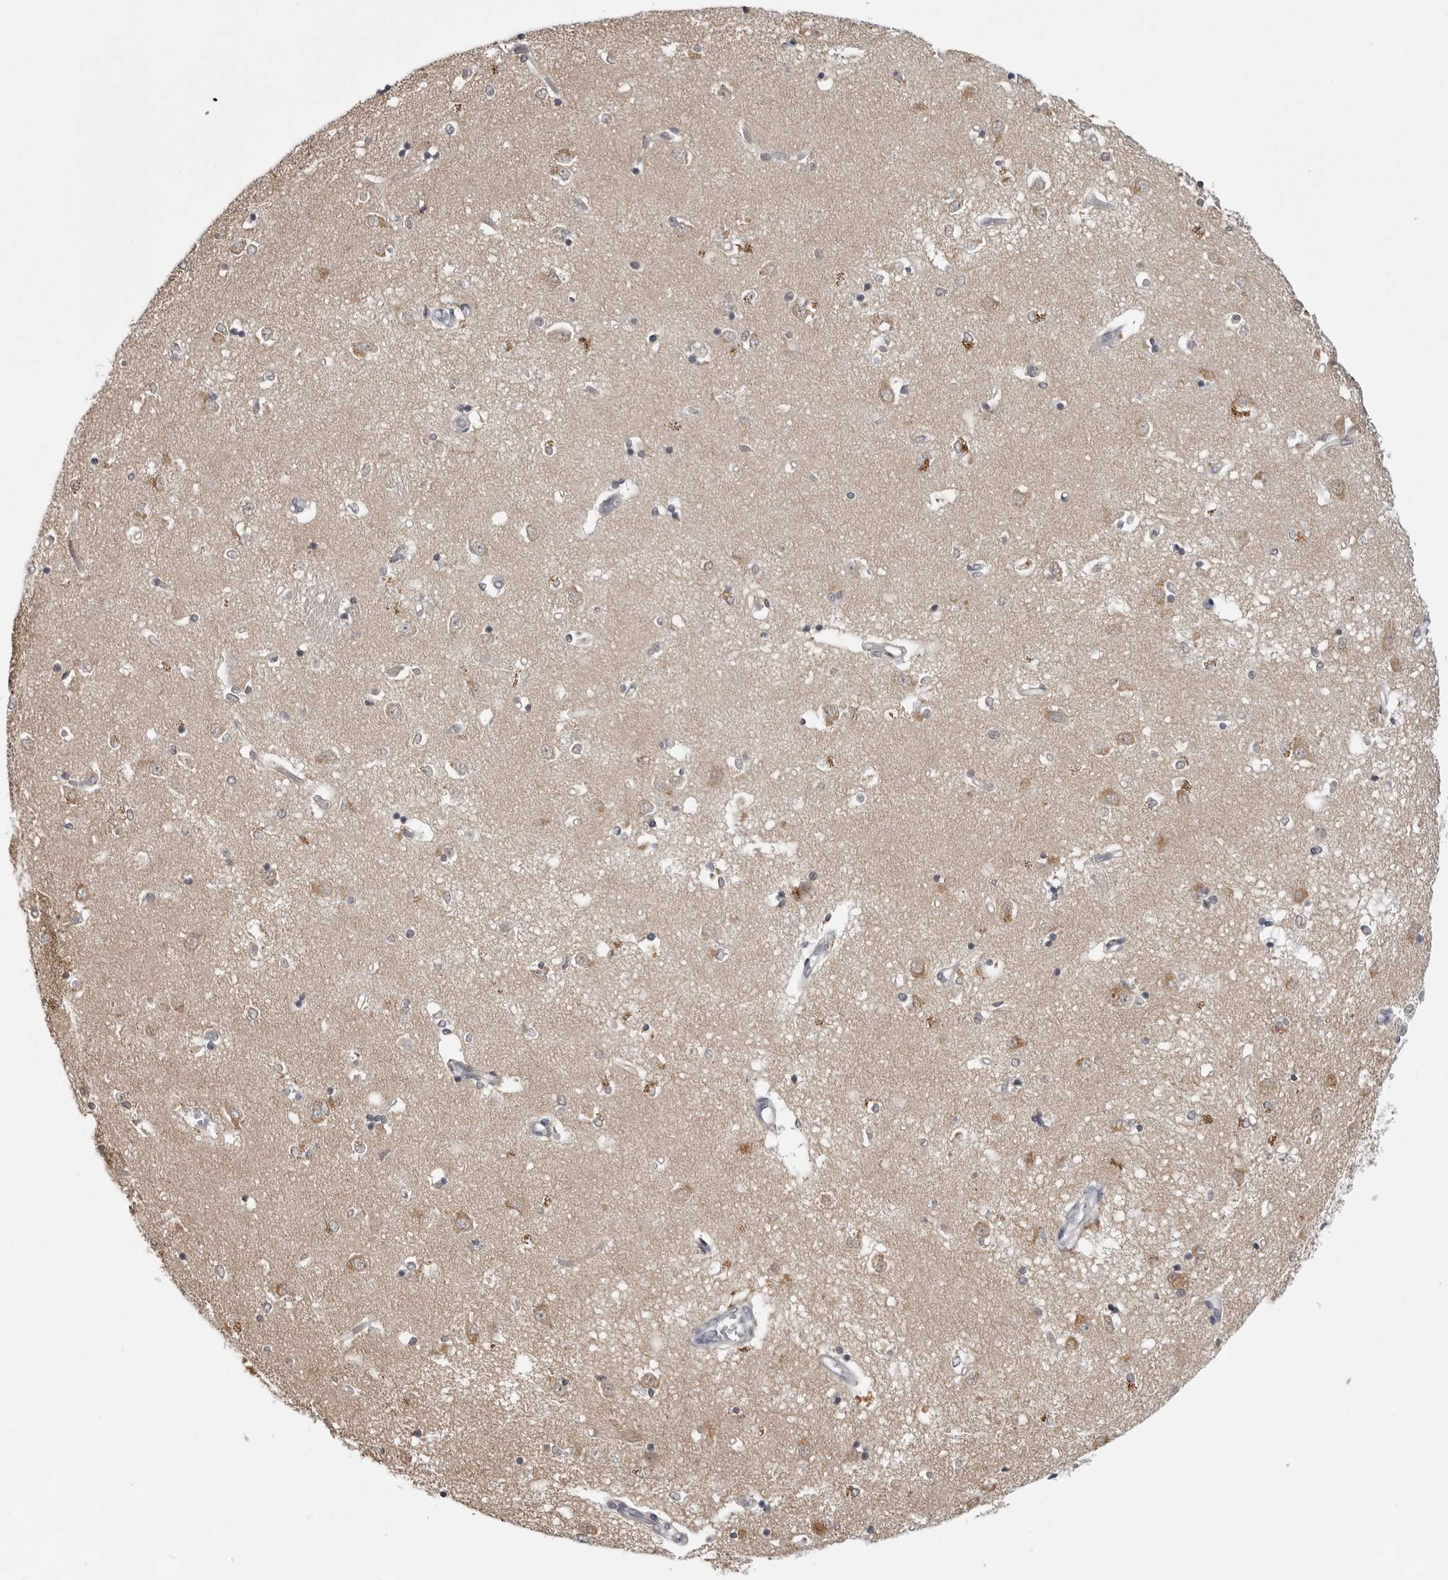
{"staining": {"intensity": "moderate", "quantity": "<25%", "location": "cytoplasmic/membranous"}, "tissue": "caudate", "cell_type": "Glial cells", "image_type": "normal", "snomed": [{"axis": "morphology", "description": "Normal tissue, NOS"}, {"axis": "topography", "description": "Lateral ventricle wall"}], "caption": "The micrograph exhibits a brown stain indicating the presence of a protein in the cytoplasmic/membranous of glial cells in caudate. Nuclei are stained in blue.", "gene": "FH", "patient": {"sex": "male", "age": 45}}